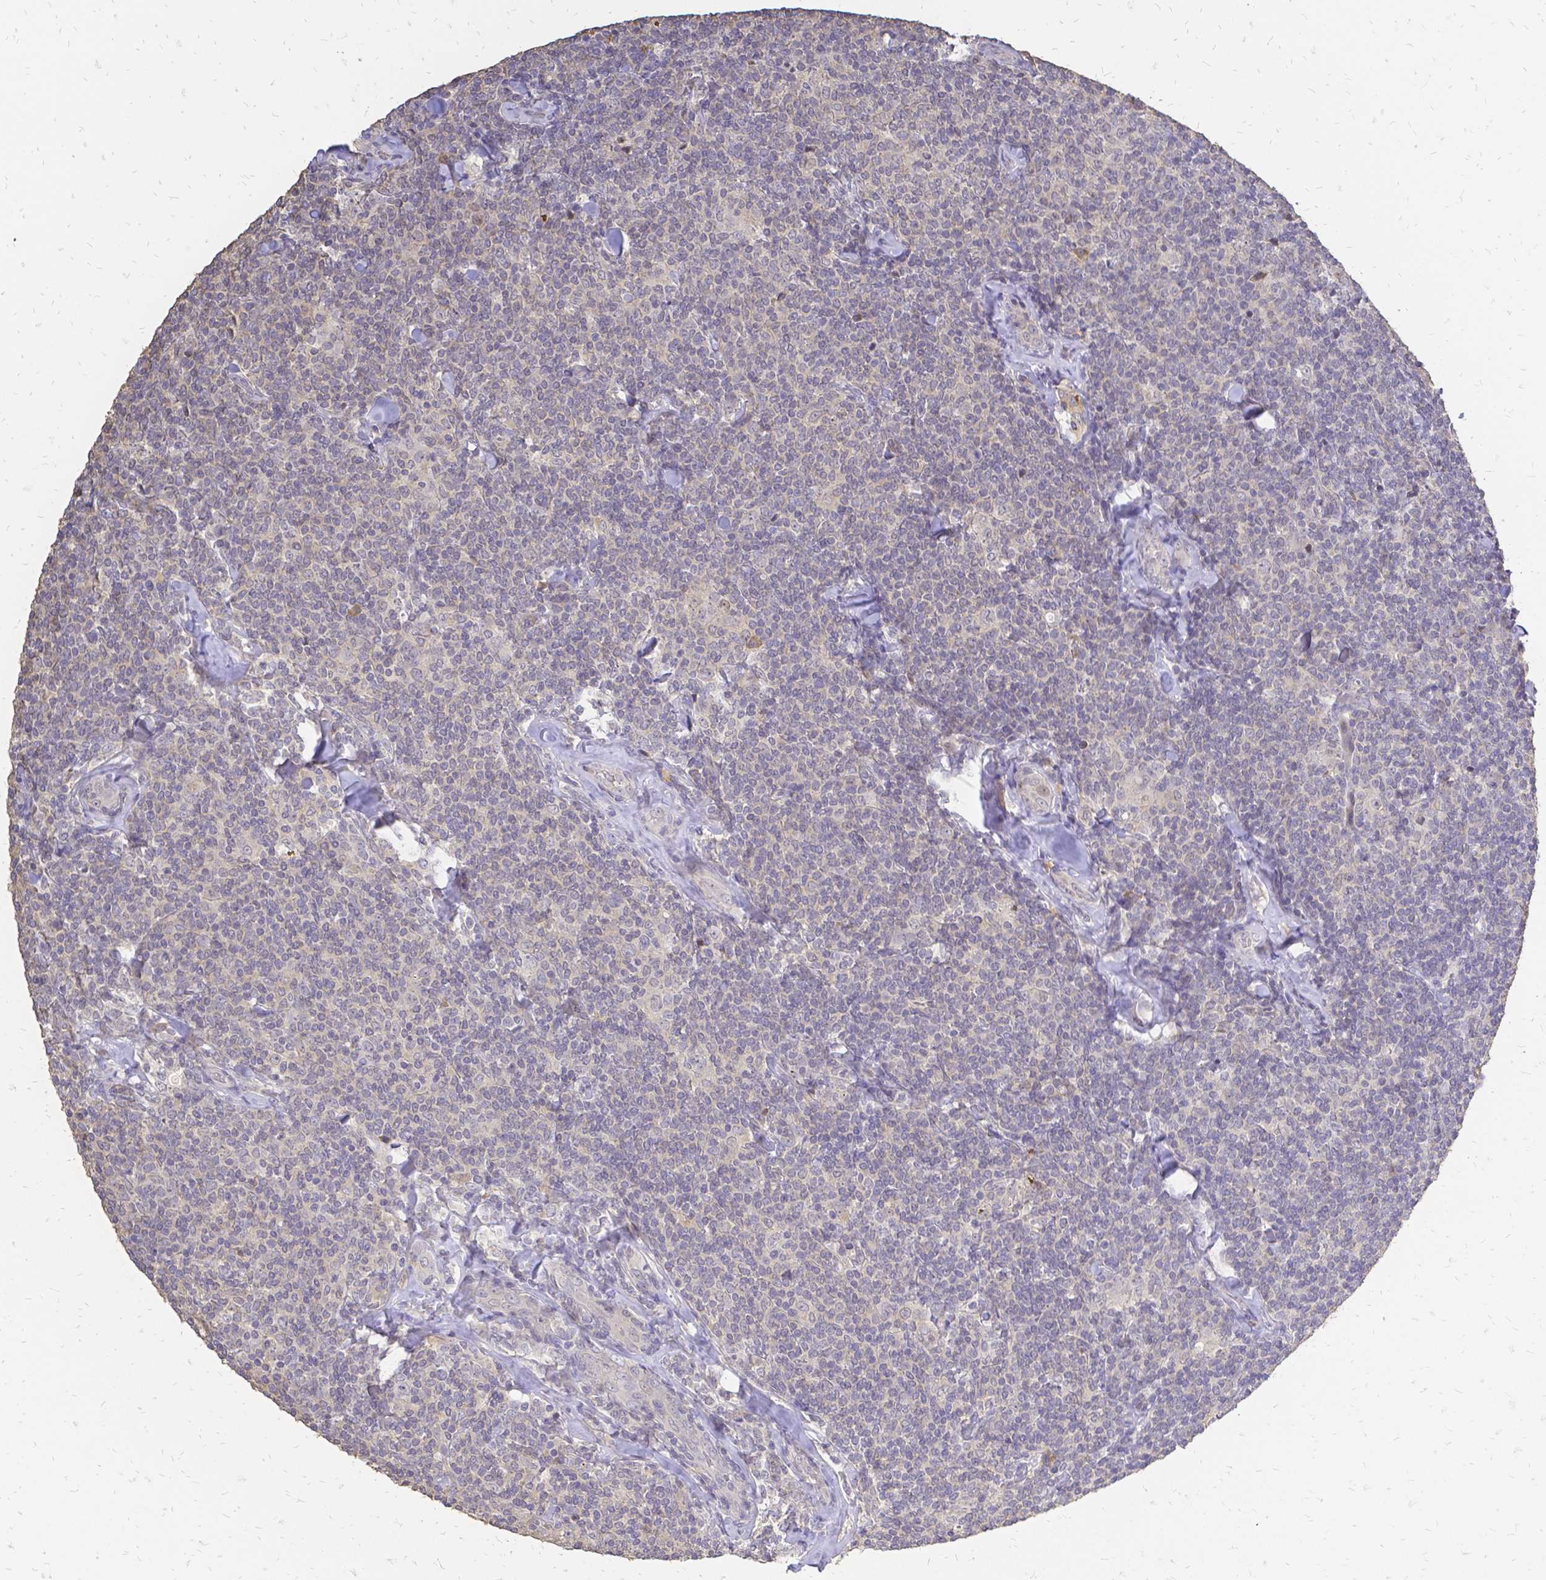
{"staining": {"intensity": "negative", "quantity": "none", "location": "none"}, "tissue": "lymphoma", "cell_type": "Tumor cells", "image_type": "cancer", "snomed": [{"axis": "morphology", "description": "Malignant lymphoma, non-Hodgkin's type, Low grade"}, {"axis": "topography", "description": "Lymph node"}], "caption": "The photomicrograph shows no staining of tumor cells in malignant lymphoma, non-Hodgkin's type (low-grade).", "gene": "CIB1", "patient": {"sex": "female", "age": 56}}